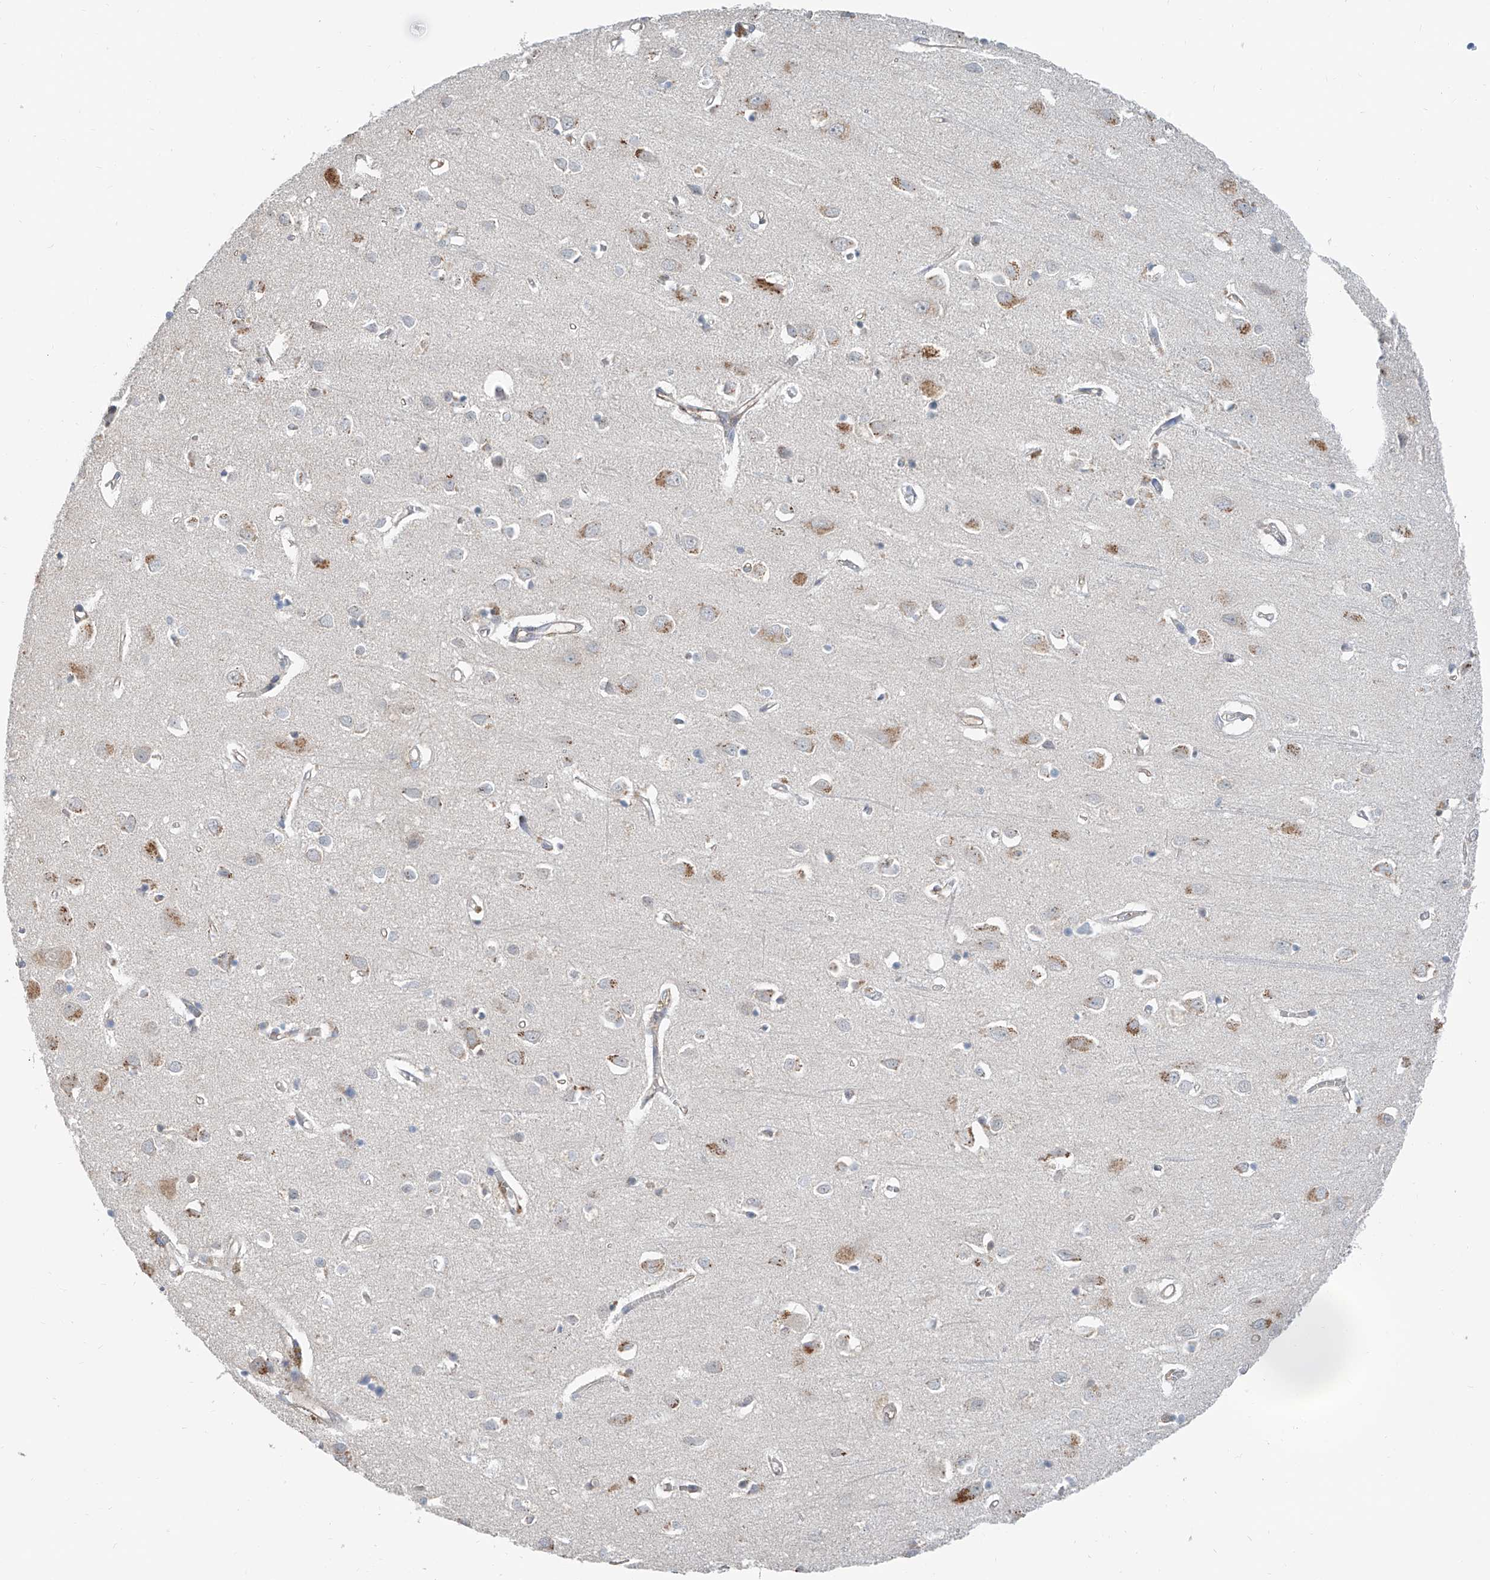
{"staining": {"intensity": "weak", "quantity": "<25%", "location": "cytoplasmic/membranous"}, "tissue": "cerebral cortex", "cell_type": "Endothelial cells", "image_type": "normal", "snomed": [{"axis": "morphology", "description": "Normal tissue, NOS"}, {"axis": "topography", "description": "Cerebral cortex"}], "caption": "Cerebral cortex was stained to show a protein in brown. There is no significant staining in endothelial cells. (DAB (3,3'-diaminobenzidine) IHC visualized using brightfield microscopy, high magnification).", "gene": "KCNK10", "patient": {"sex": "female", "age": 64}}